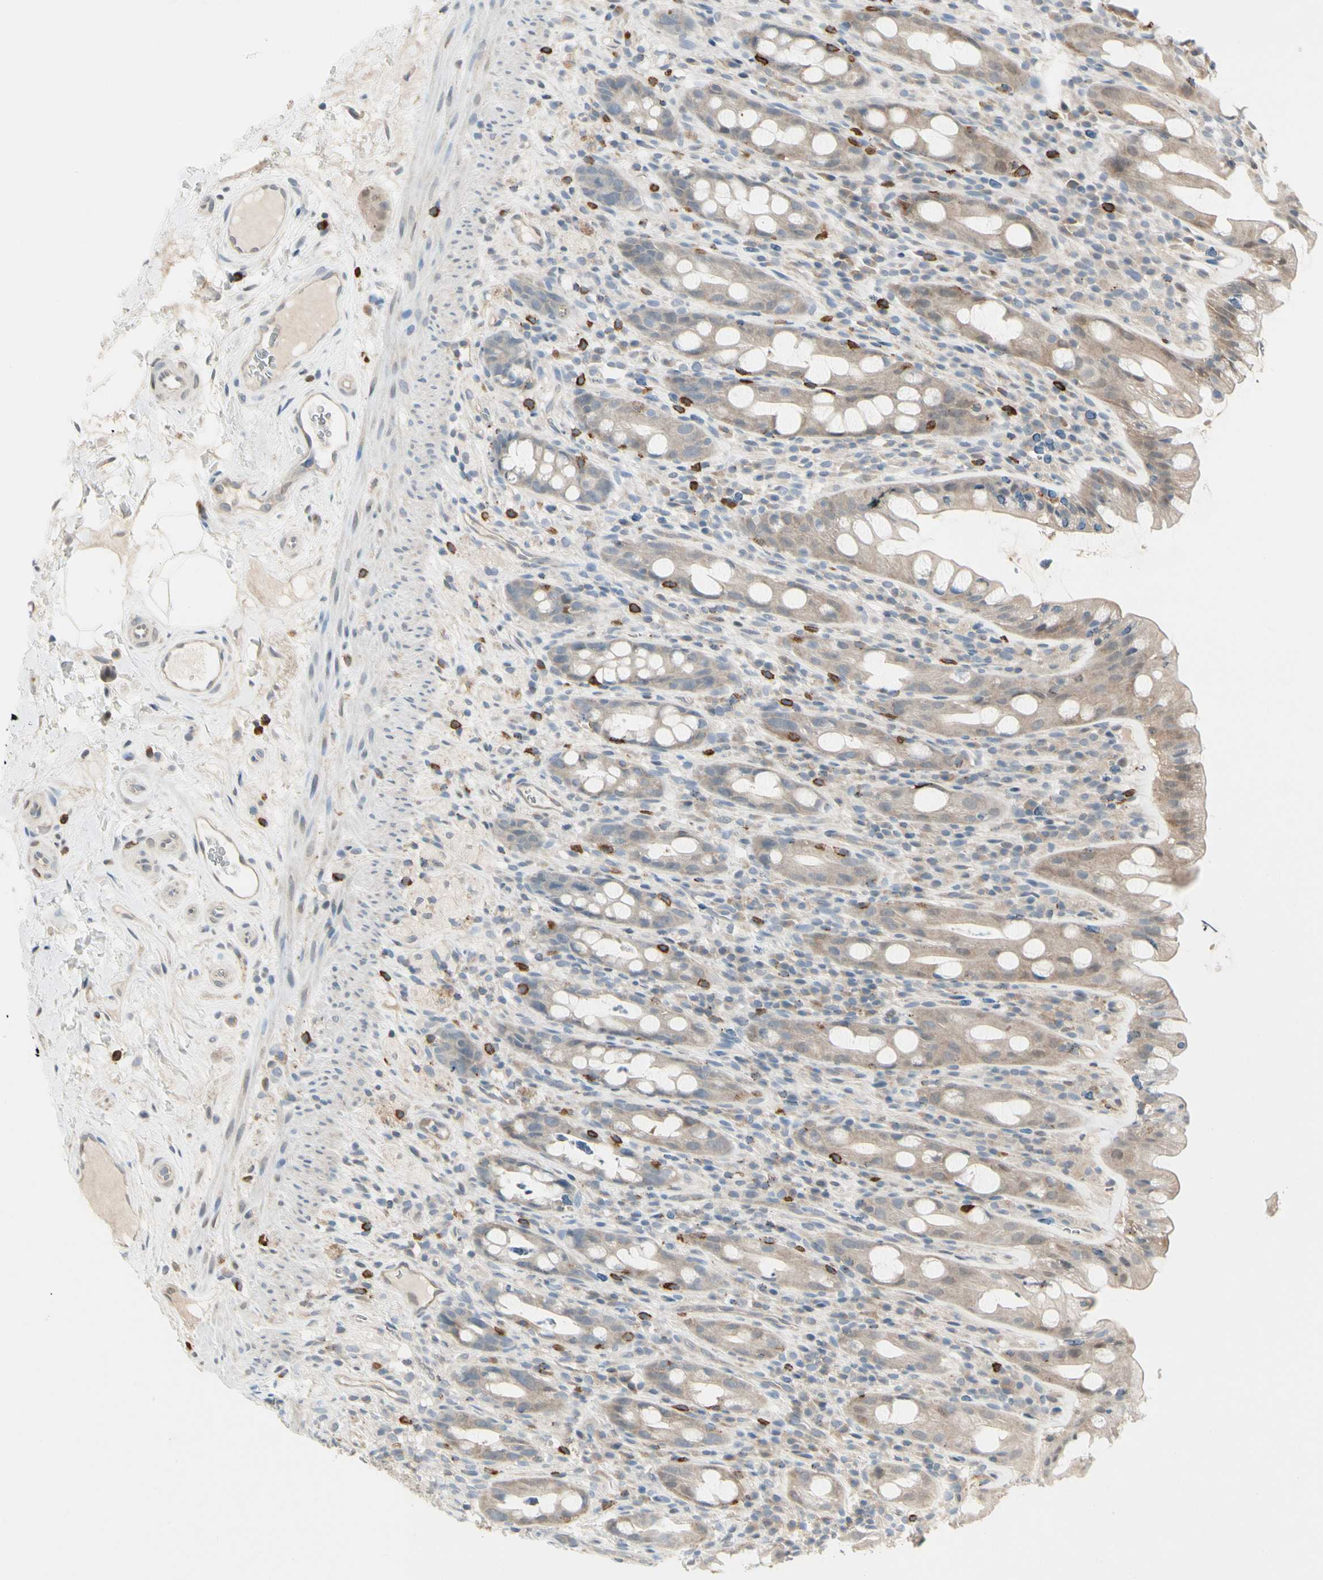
{"staining": {"intensity": "weak", "quantity": ">75%", "location": "cytoplasmic/membranous"}, "tissue": "rectum", "cell_type": "Glandular cells", "image_type": "normal", "snomed": [{"axis": "morphology", "description": "Normal tissue, NOS"}, {"axis": "topography", "description": "Rectum"}], "caption": "Immunohistochemistry image of unremarkable rectum: rectum stained using immunohistochemistry (IHC) exhibits low levels of weak protein expression localized specifically in the cytoplasmic/membranous of glandular cells, appearing as a cytoplasmic/membranous brown color.", "gene": "EVC", "patient": {"sex": "male", "age": 44}}